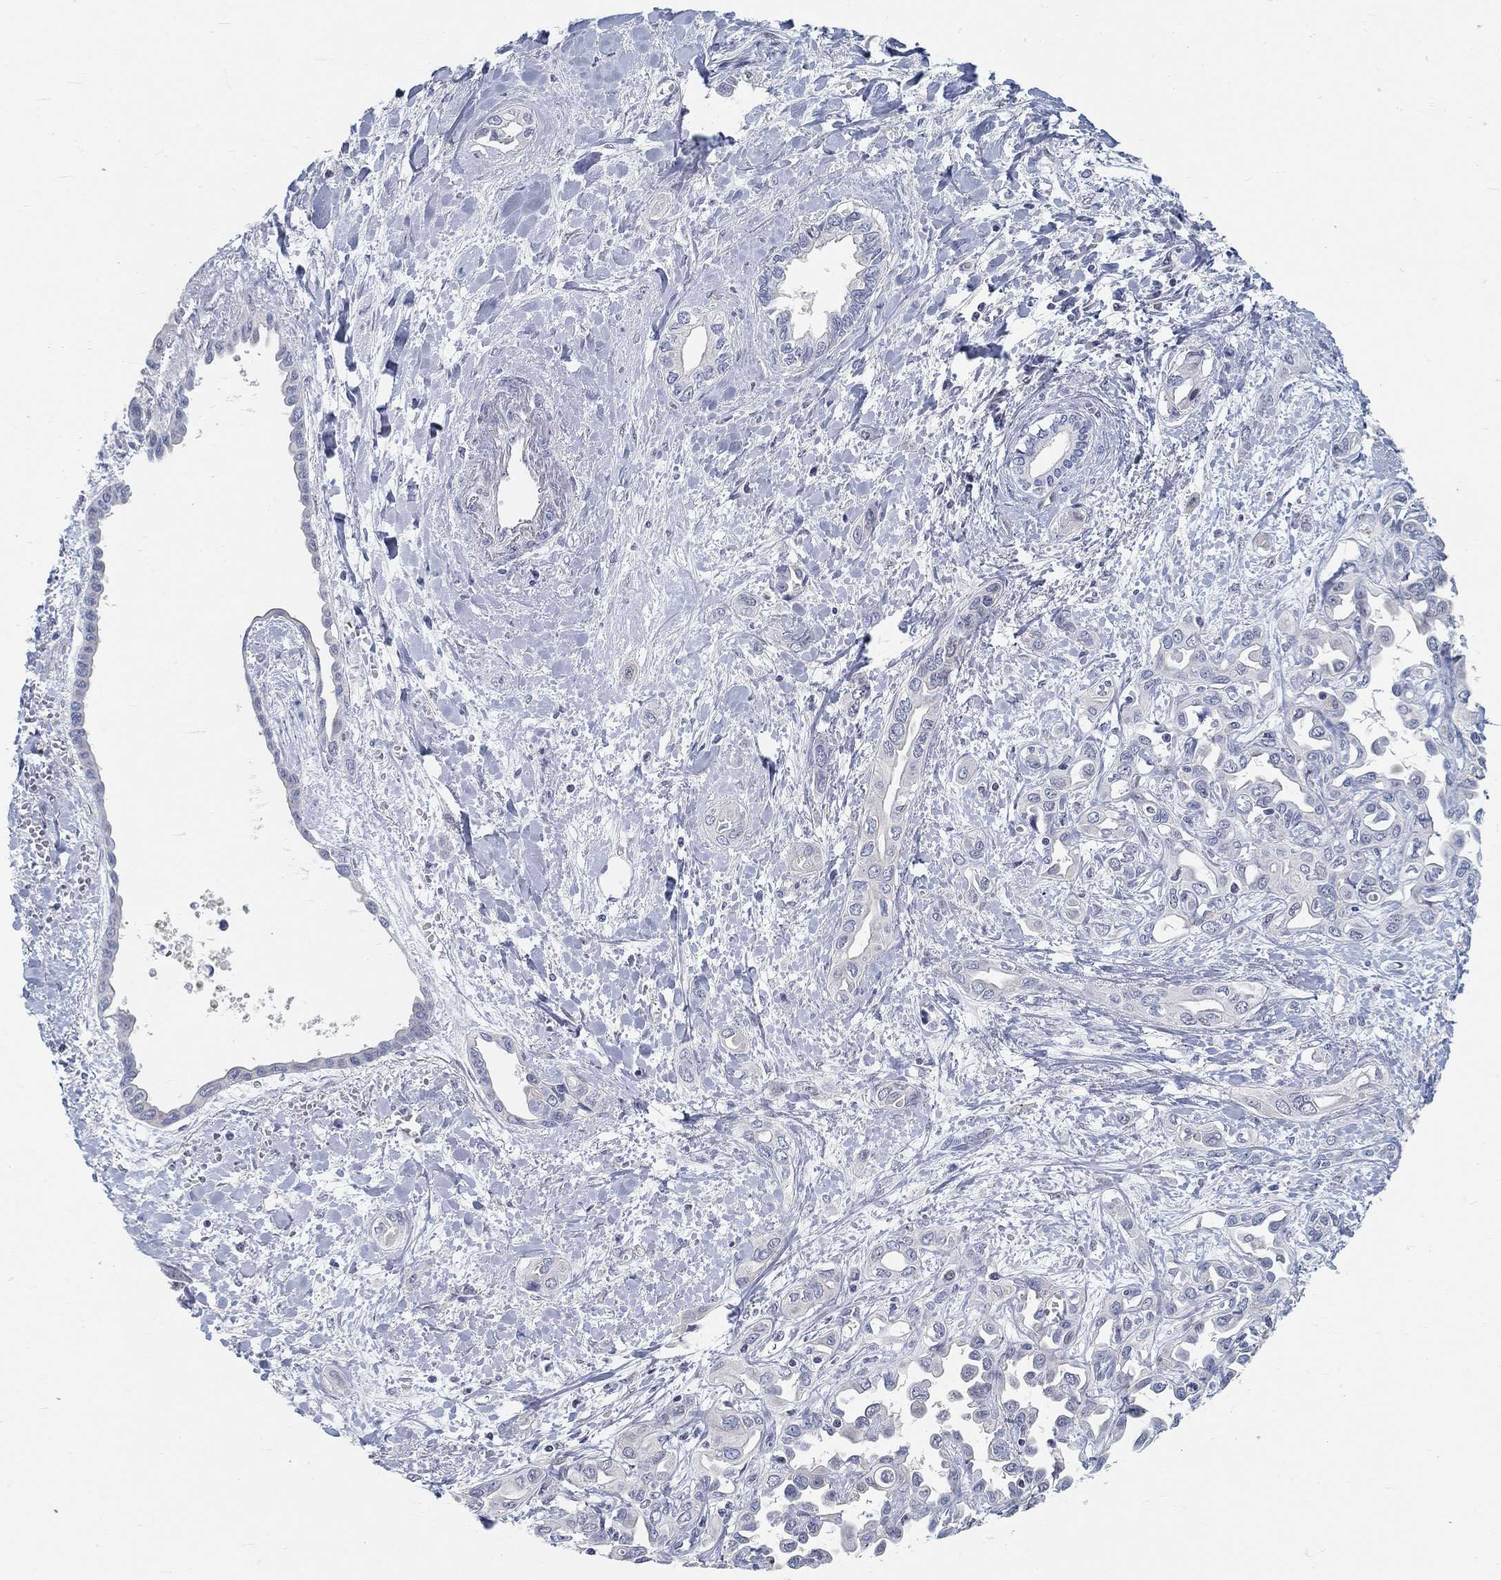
{"staining": {"intensity": "negative", "quantity": "none", "location": "none"}, "tissue": "liver cancer", "cell_type": "Tumor cells", "image_type": "cancer", "snomed": [{"axis": "morphology", "description": "Cholangiocarcinoma"}, {"axis": "topography", "description": "Liver"}], "caption": "A photomicrograph of liver cancer stained for a protein shows no brown staining in tumor cells.", "gene": "SNTG2", "patient": {"sex": "female", "age": 64}}